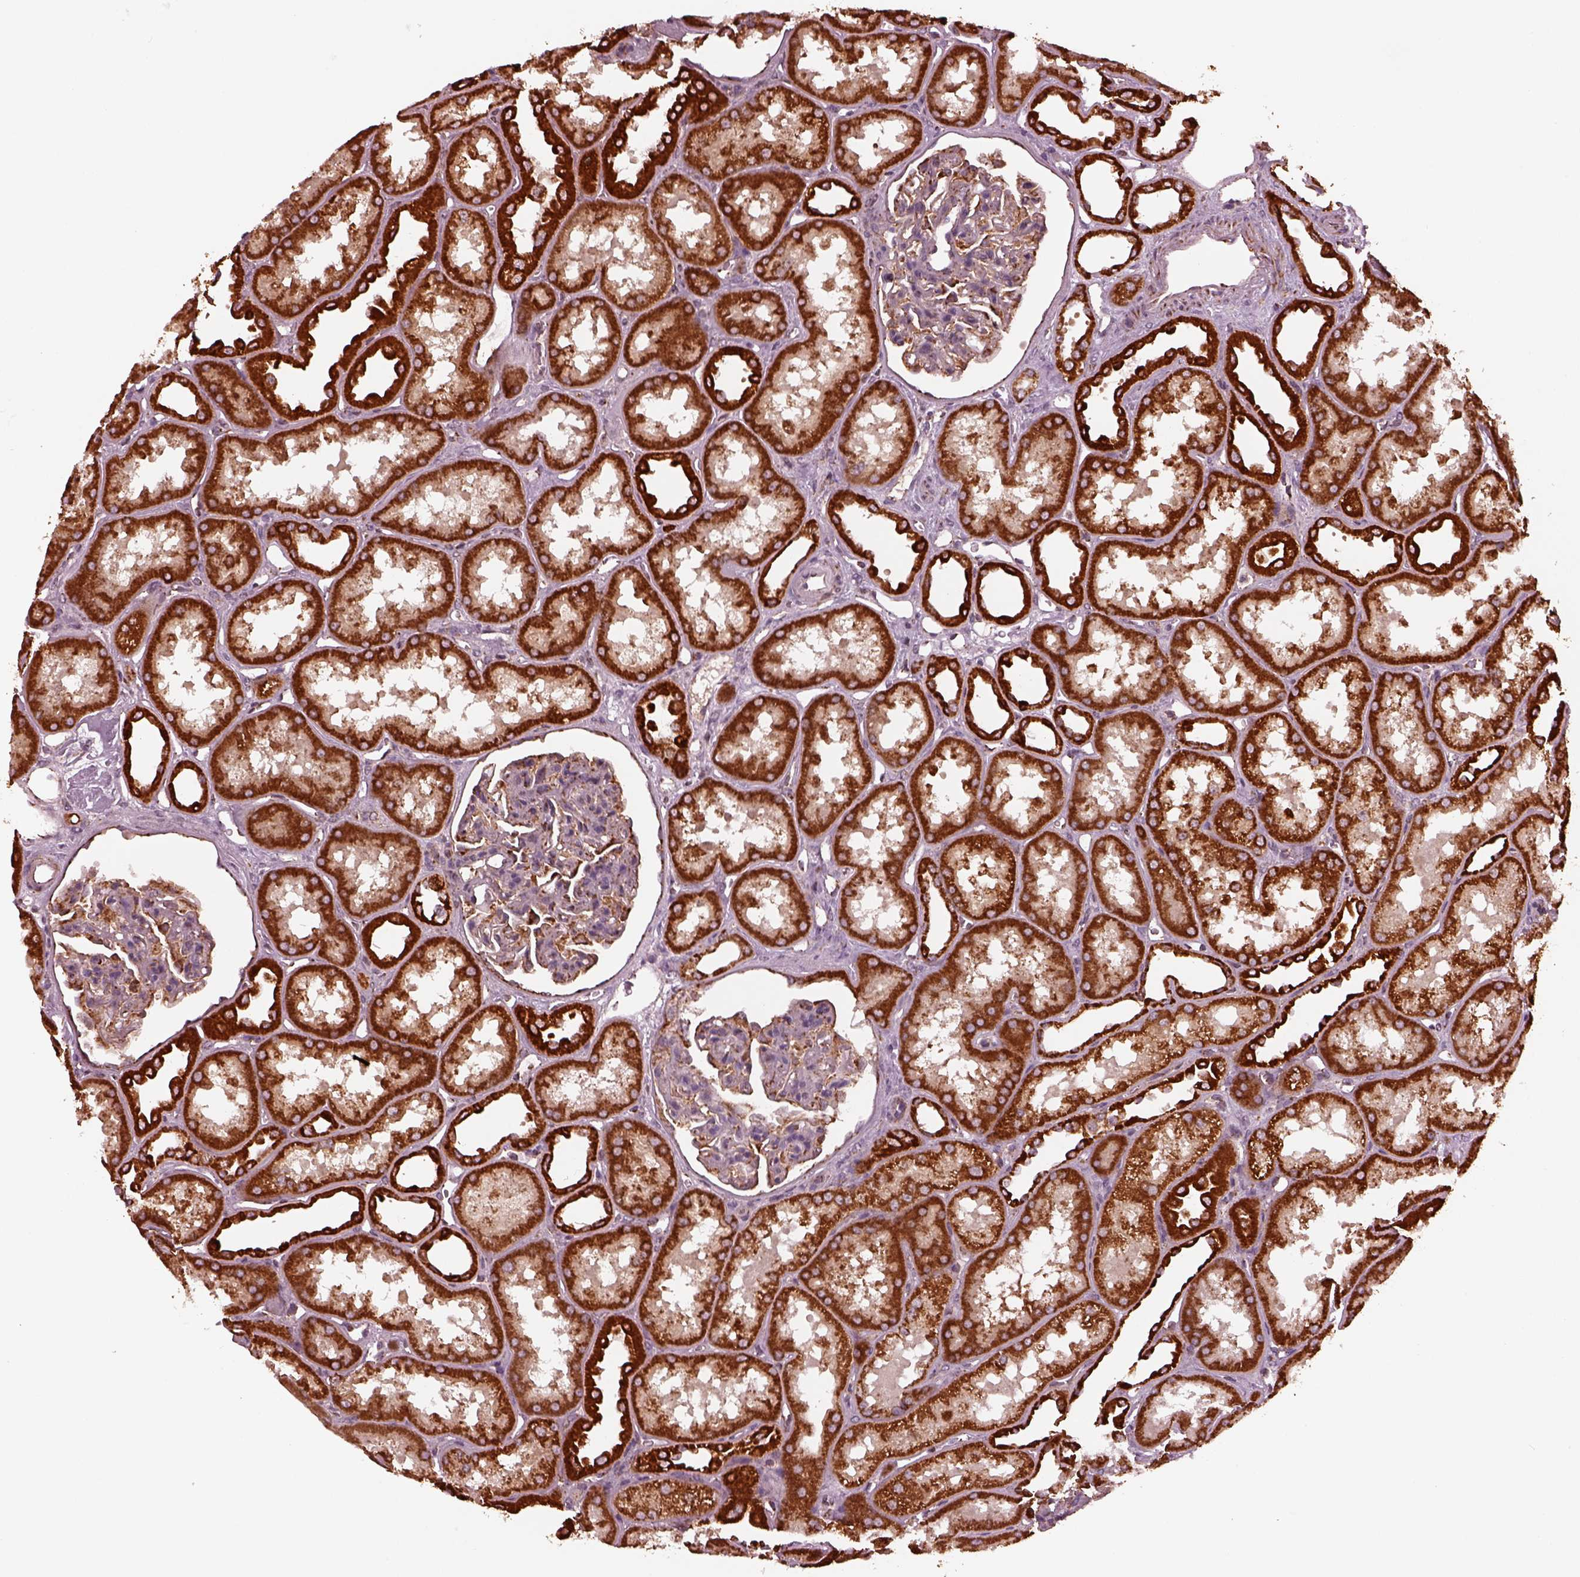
{"staining": {"intensity": "moderate", "quantity": "25%-75%", "location": "cytoplasmic/membranous"}, "tissue": "kidney", "cell_type": "Cells in glomeruli", "image_type": "normal", "snomed": [{"axis": "morphology", "description": "Normal tissue, NOS"}, {"axis": "topography", "description": "Kidney"}], "caption": "A brown stain shows moderate cytoplasmic/membranous positivity of a protein in cells in glomeruli of normal kidney. Ihc stains the protein of interest in brown and the nuclei are stained blue.", "gene": "NDUFB10", "patient": {"sex": "male", "age": 61}}